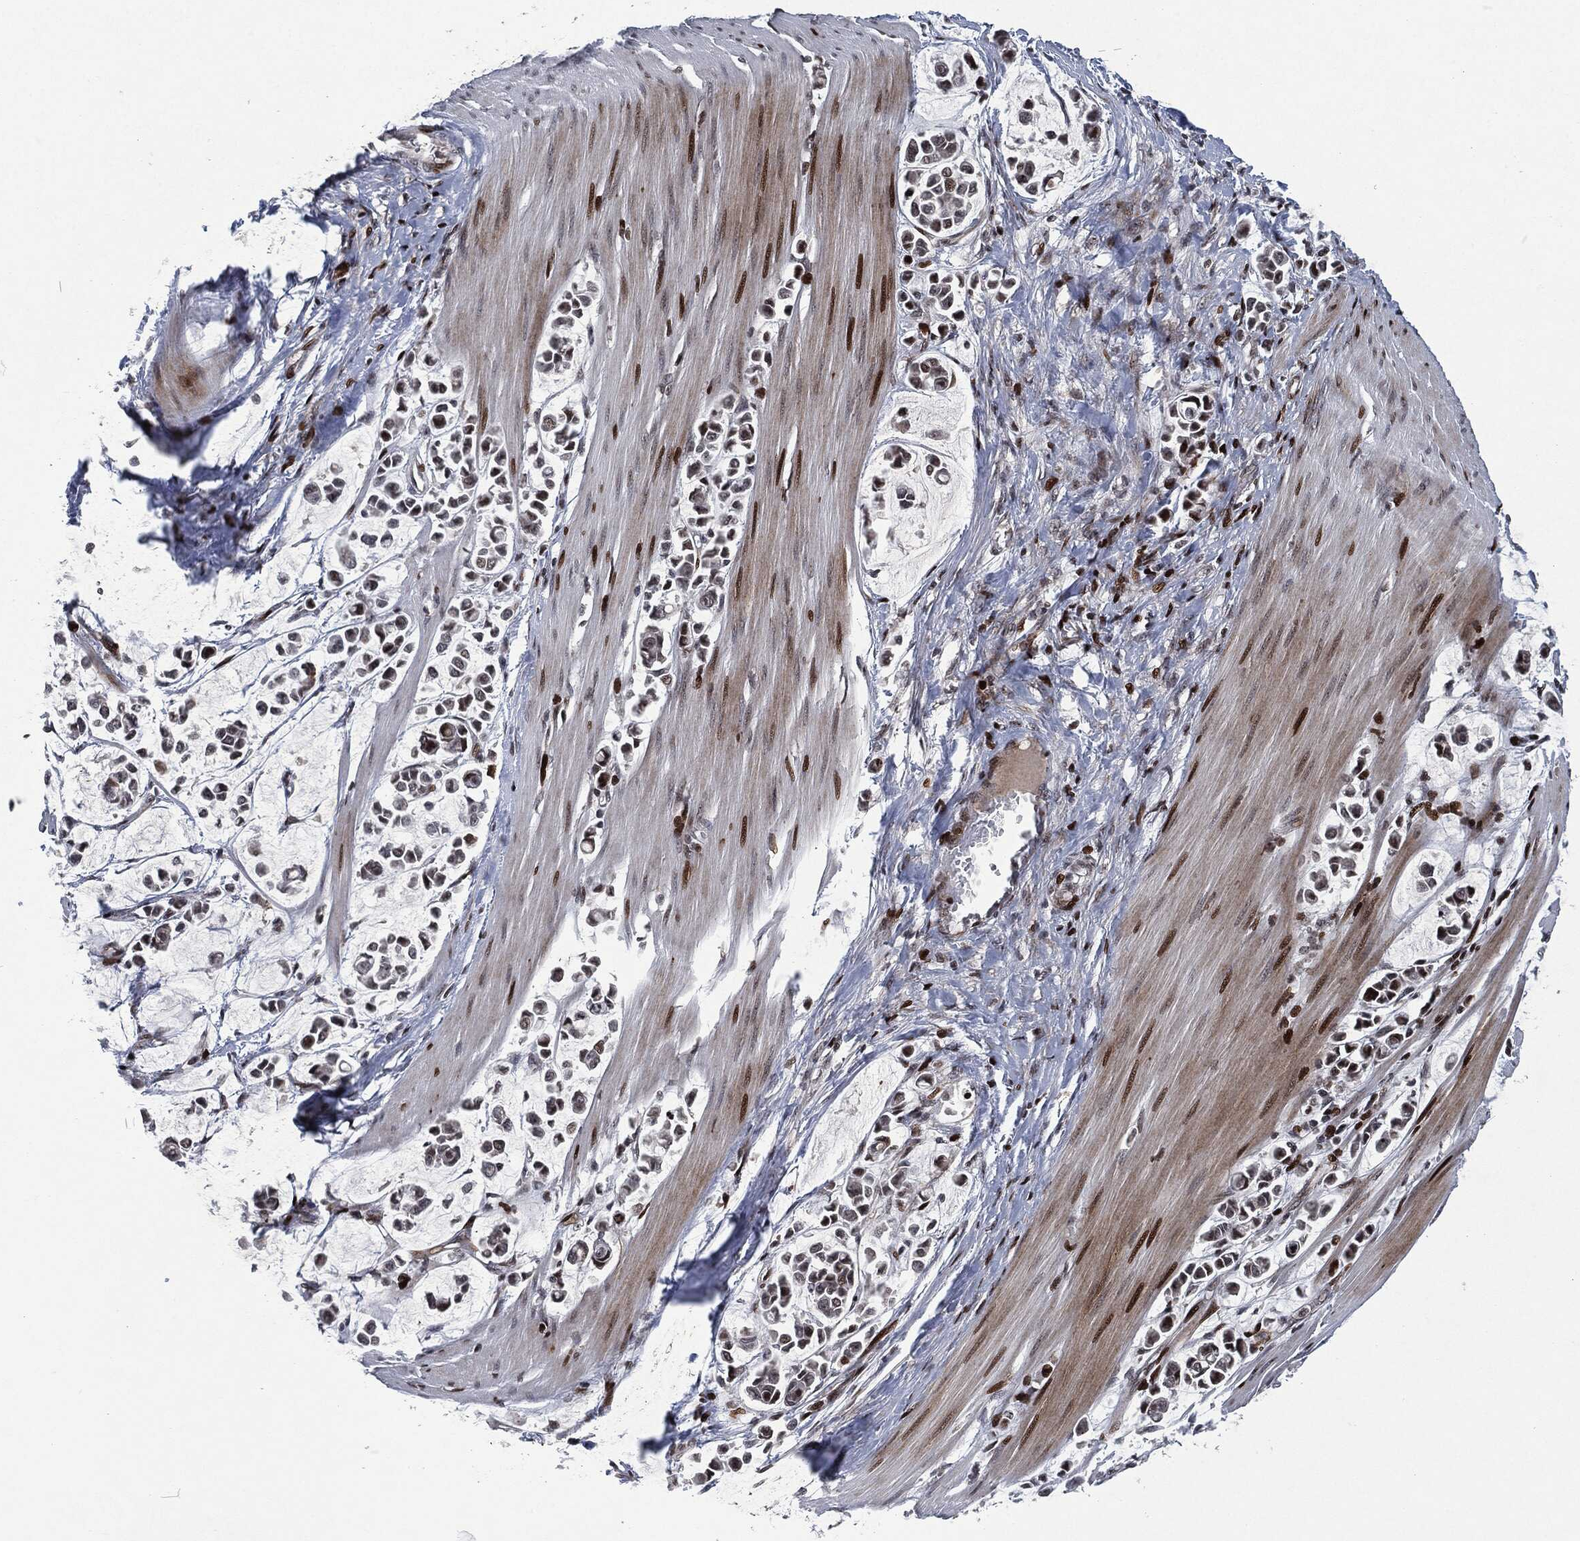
{"staining": {"intensity": "moderate", "quantity": "<25%", "location": "nuclear"}, "tissue": "stomach cancer", "cell_type": "Tumor cells", "image_type": "cancer", "snomed": [{"axis": "morphology", "description": "Adenocarcinoma, NOS"}, {"axis": "topography", "description": "Stomach"}], "caption": "Immunohistochemical staining of human stomach cancer shows moderate nuclear protein expression in approximately <25% of tumor cells.", "gene": "EGFR", "patient": {"sex": "male", "age": 82}}